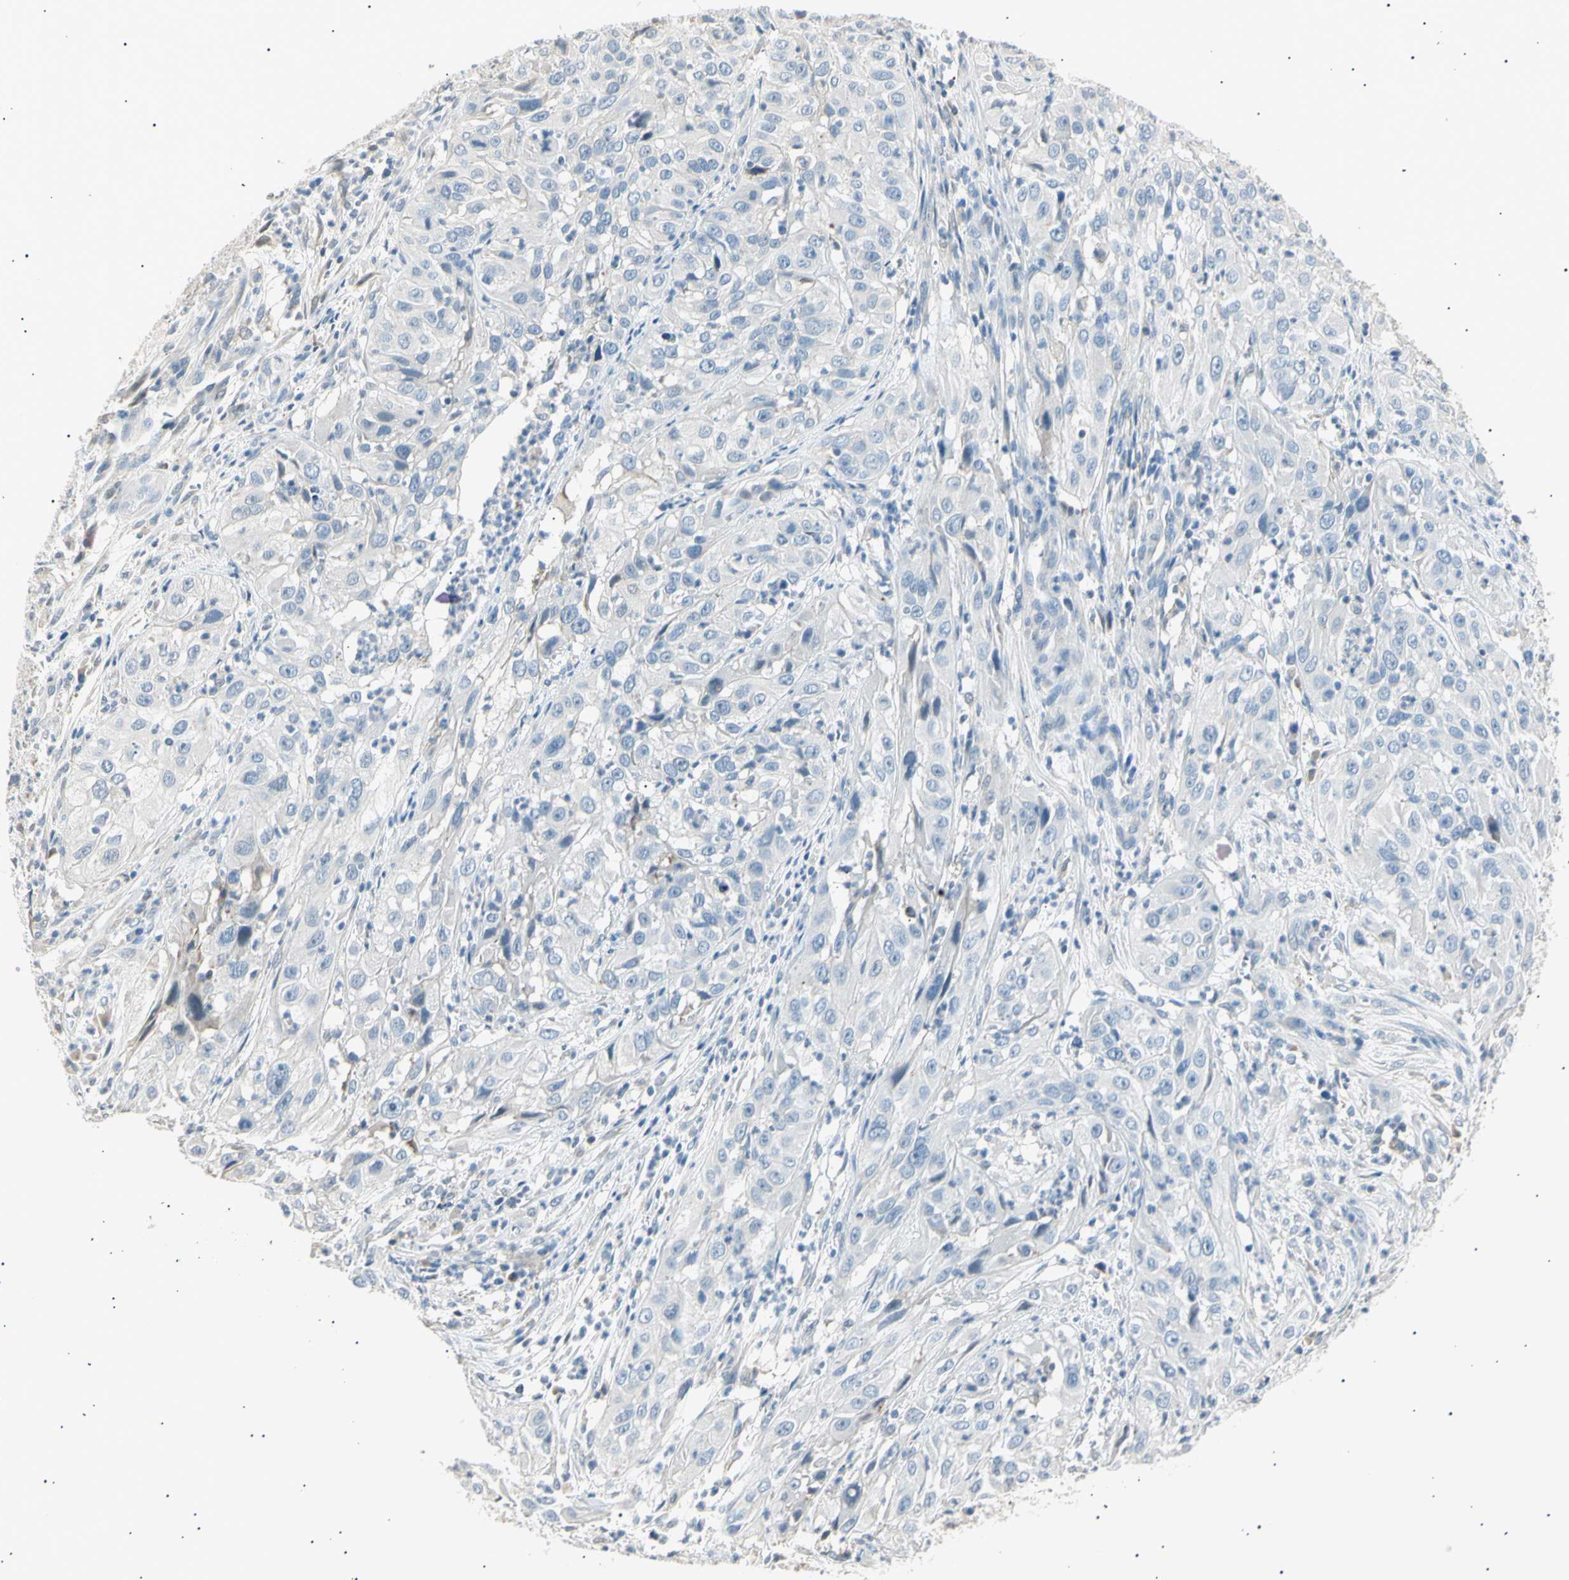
{"staining": {"intensity": "negative", "quantity": "none", "location": "none"}, "tissue": "cervical cancer", "cell_type": "Tumor cells", "image_type": "cancer", "snomed": [{"axis": "morphology", "description": "Squamous cell carcinoma, NOS"}, {"axis": "topography", "description": "Cervix"}], "caption": "This is an immunohistochemistry image of human cervical cancer. There is no expression in tumor cells.", "gene": "LHPP", "patient": {"sex": "female", "age": 32}}